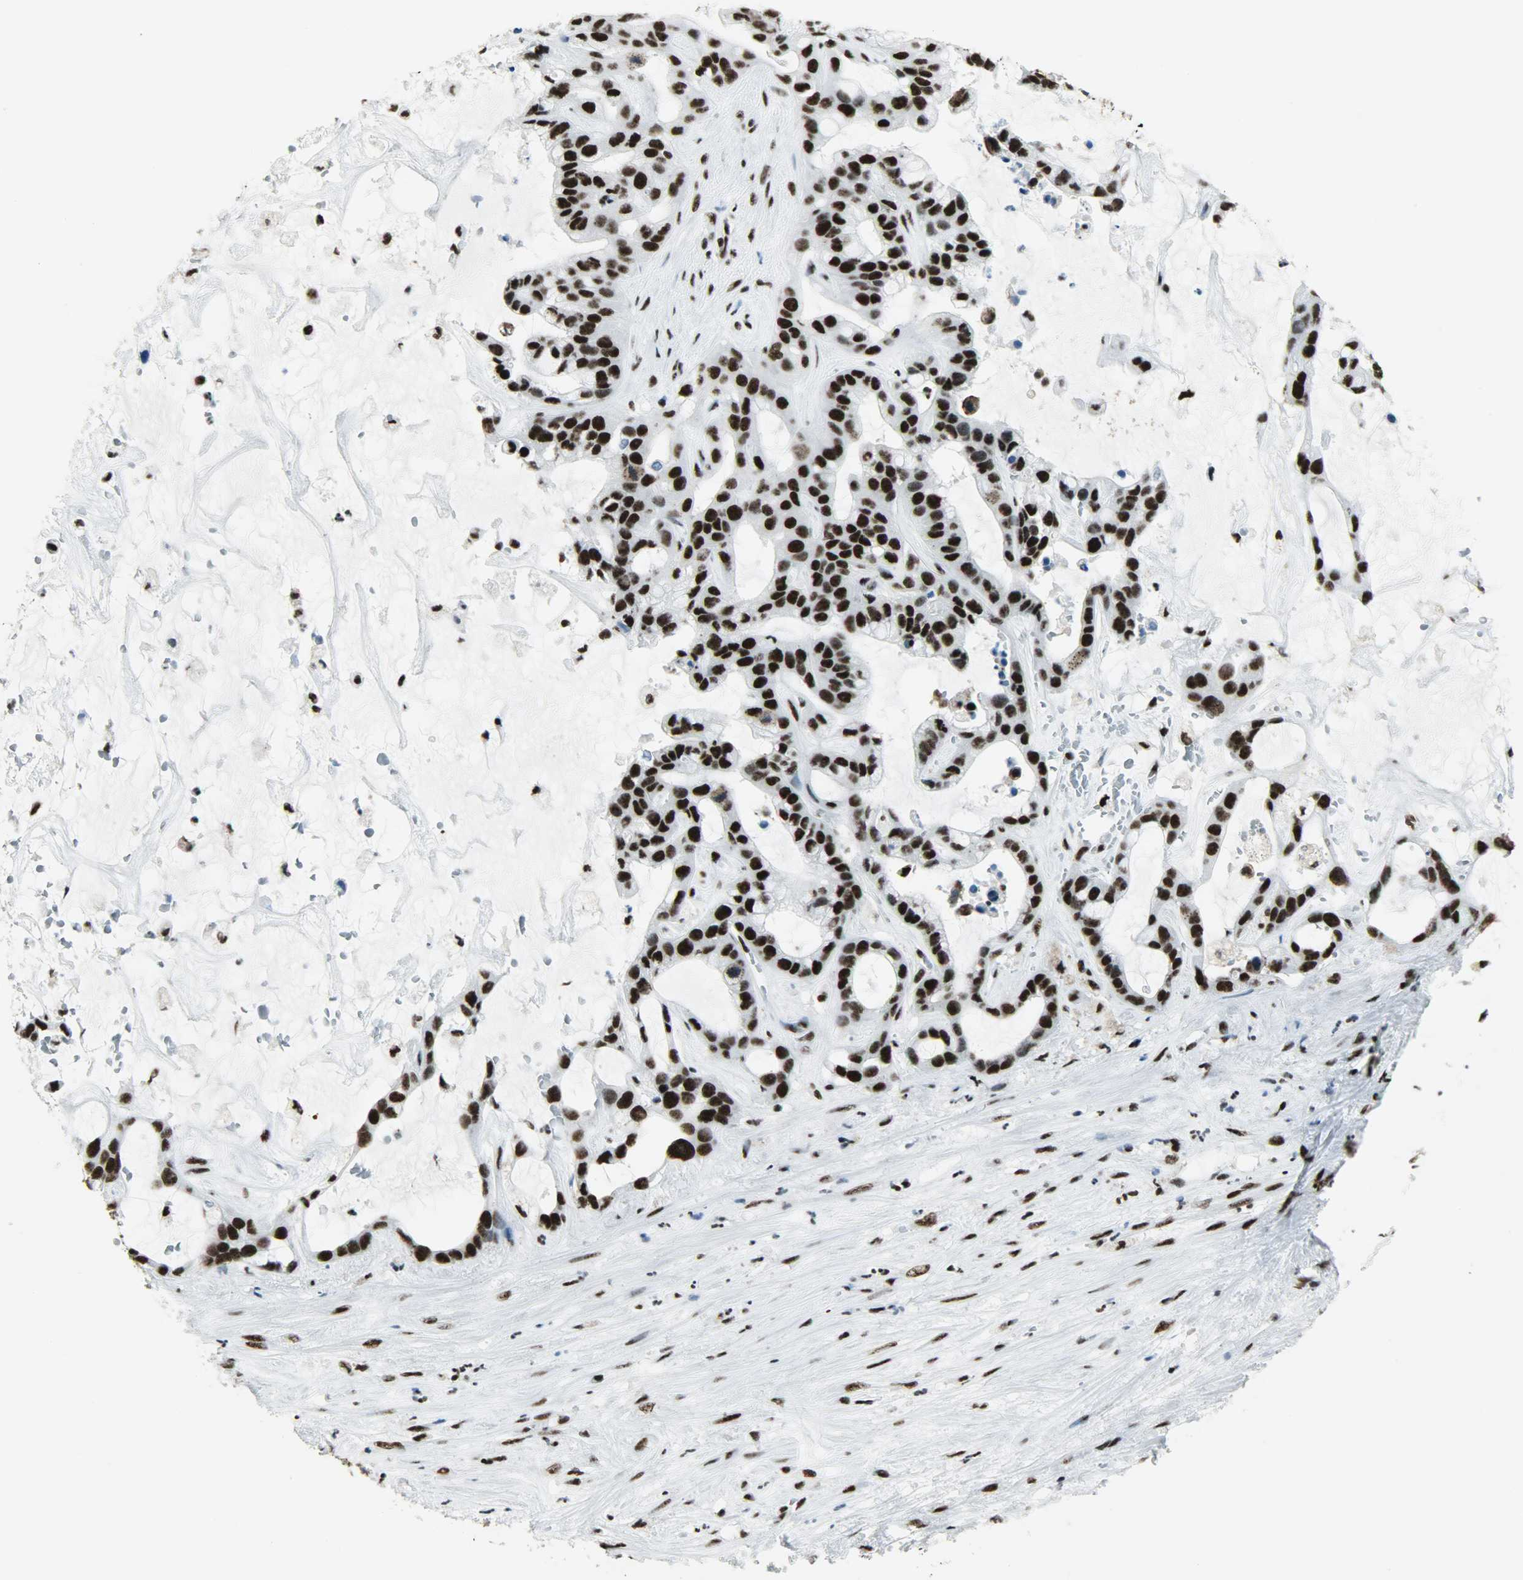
{"staining": {"intensity": "strong", "quantity": ">75%", "location": "nuclear"}, "tissue": "liver cancer", "cell_type": "Tumor cells", "image_type": "cancer", "snomed": [{"axis": "morphology", "description": "Cholangiocarcinoma"}, {"axis": "topography", "description": "Liver"}], "caption": "This histopathology image demonstrates immunohistochemistry staining of liver cancer (cholangiocarcinoma), with high strong nuclear positivity in approximately >75% of tumor cells.", "gene": "SNRPA", "patient": {"sex": "female", "age": 65}}